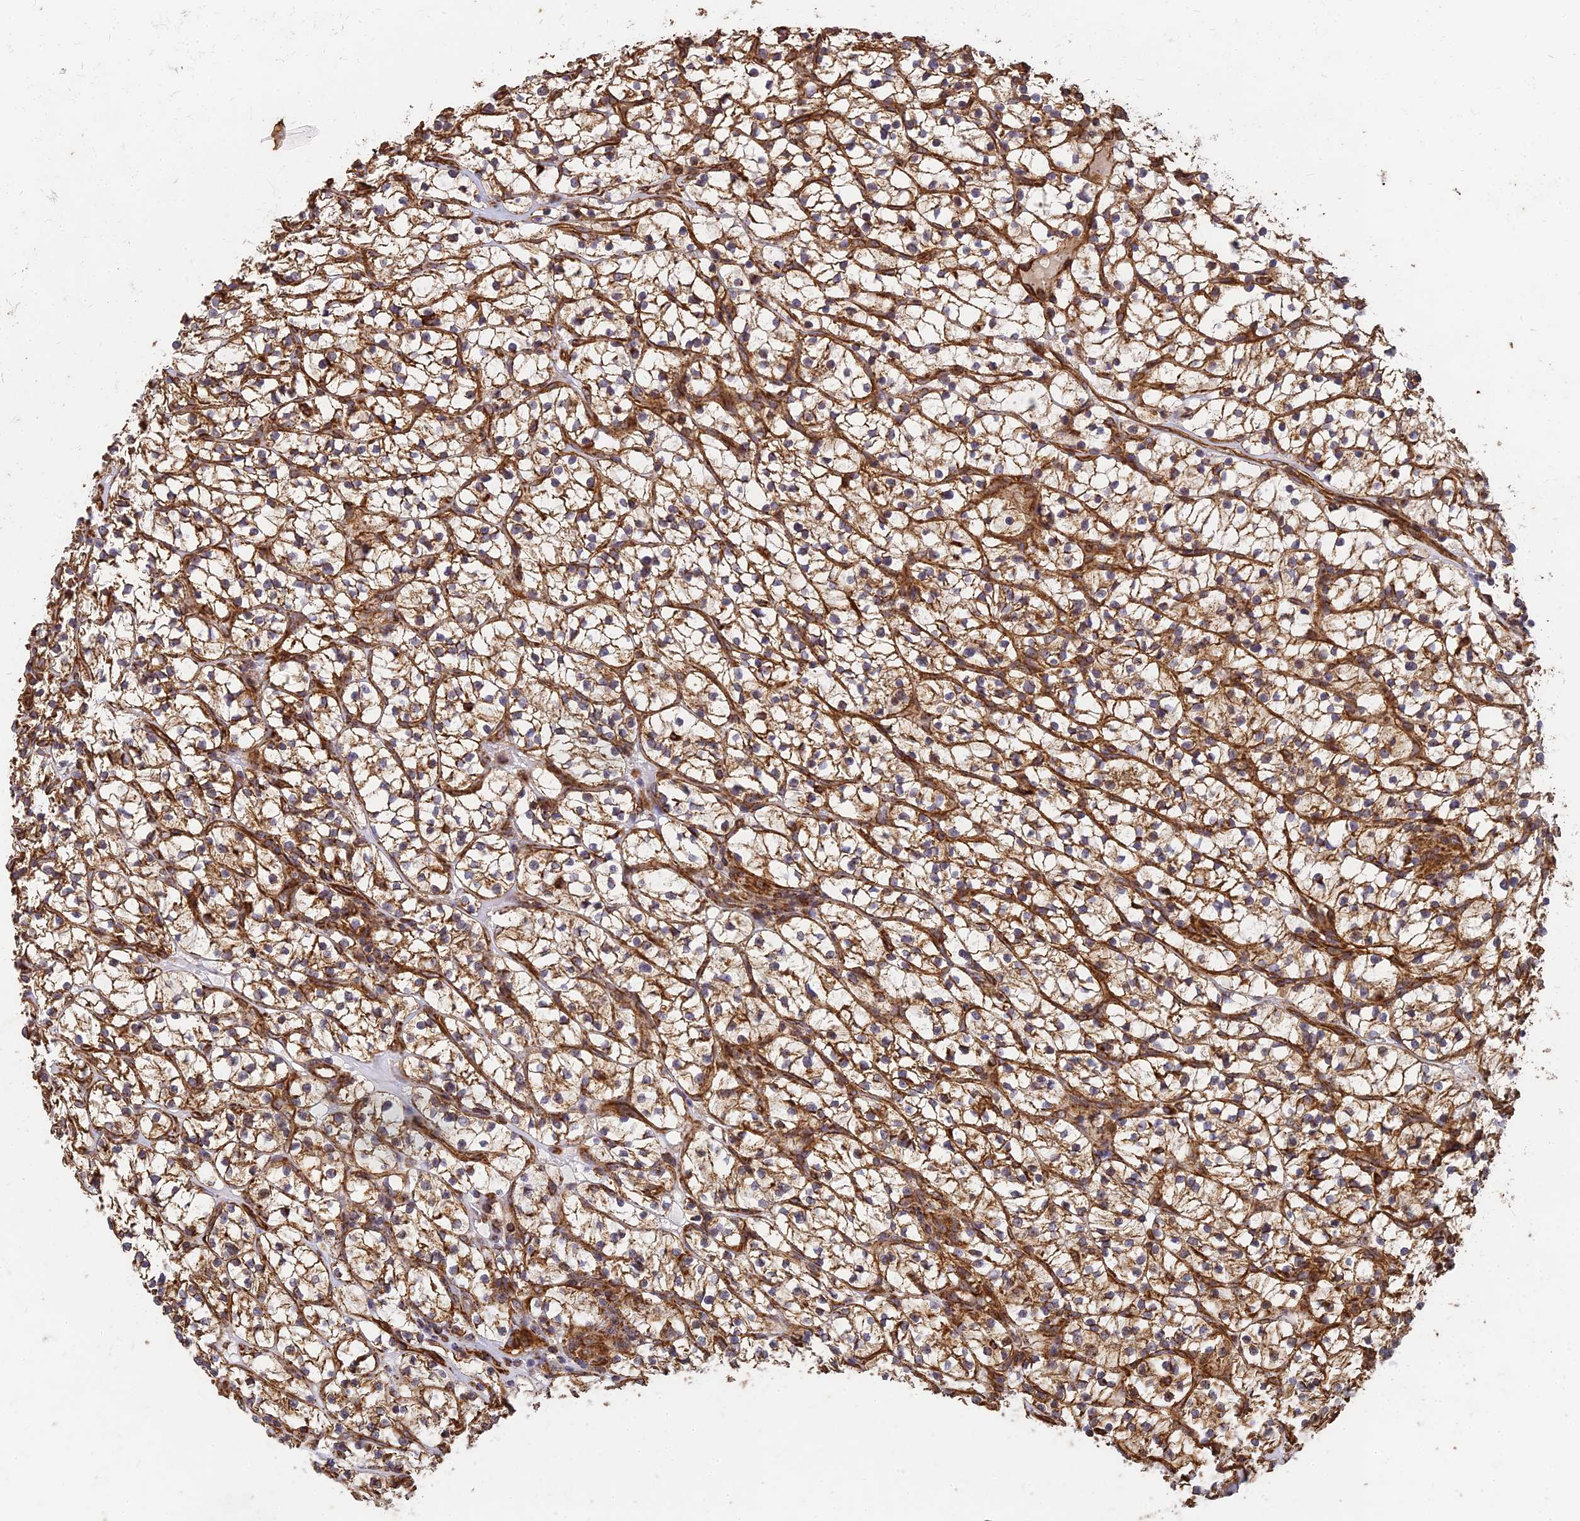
{"staining": {"intensity": "moderate", "quantity": ">75%", "location": "cytoplasmic/membranous"}, "tissue": "renal cancer", "cell_type": "Tumor cells", "image_type": "cancer", "snomed": [{"axis": "morphology", "description": "Adenocarcinoma, NOS"}, {"axis": "topography", "description": "Kidney"}], "caption": "Renal cancer (adenocarcinoma) stained with immunohistochemistry shows moderate cytoplasmic/membranous expression in approximately >75% of tumor cells.", "gene": "DSTYK", "patient": {"sex": "female", "age": 64}}